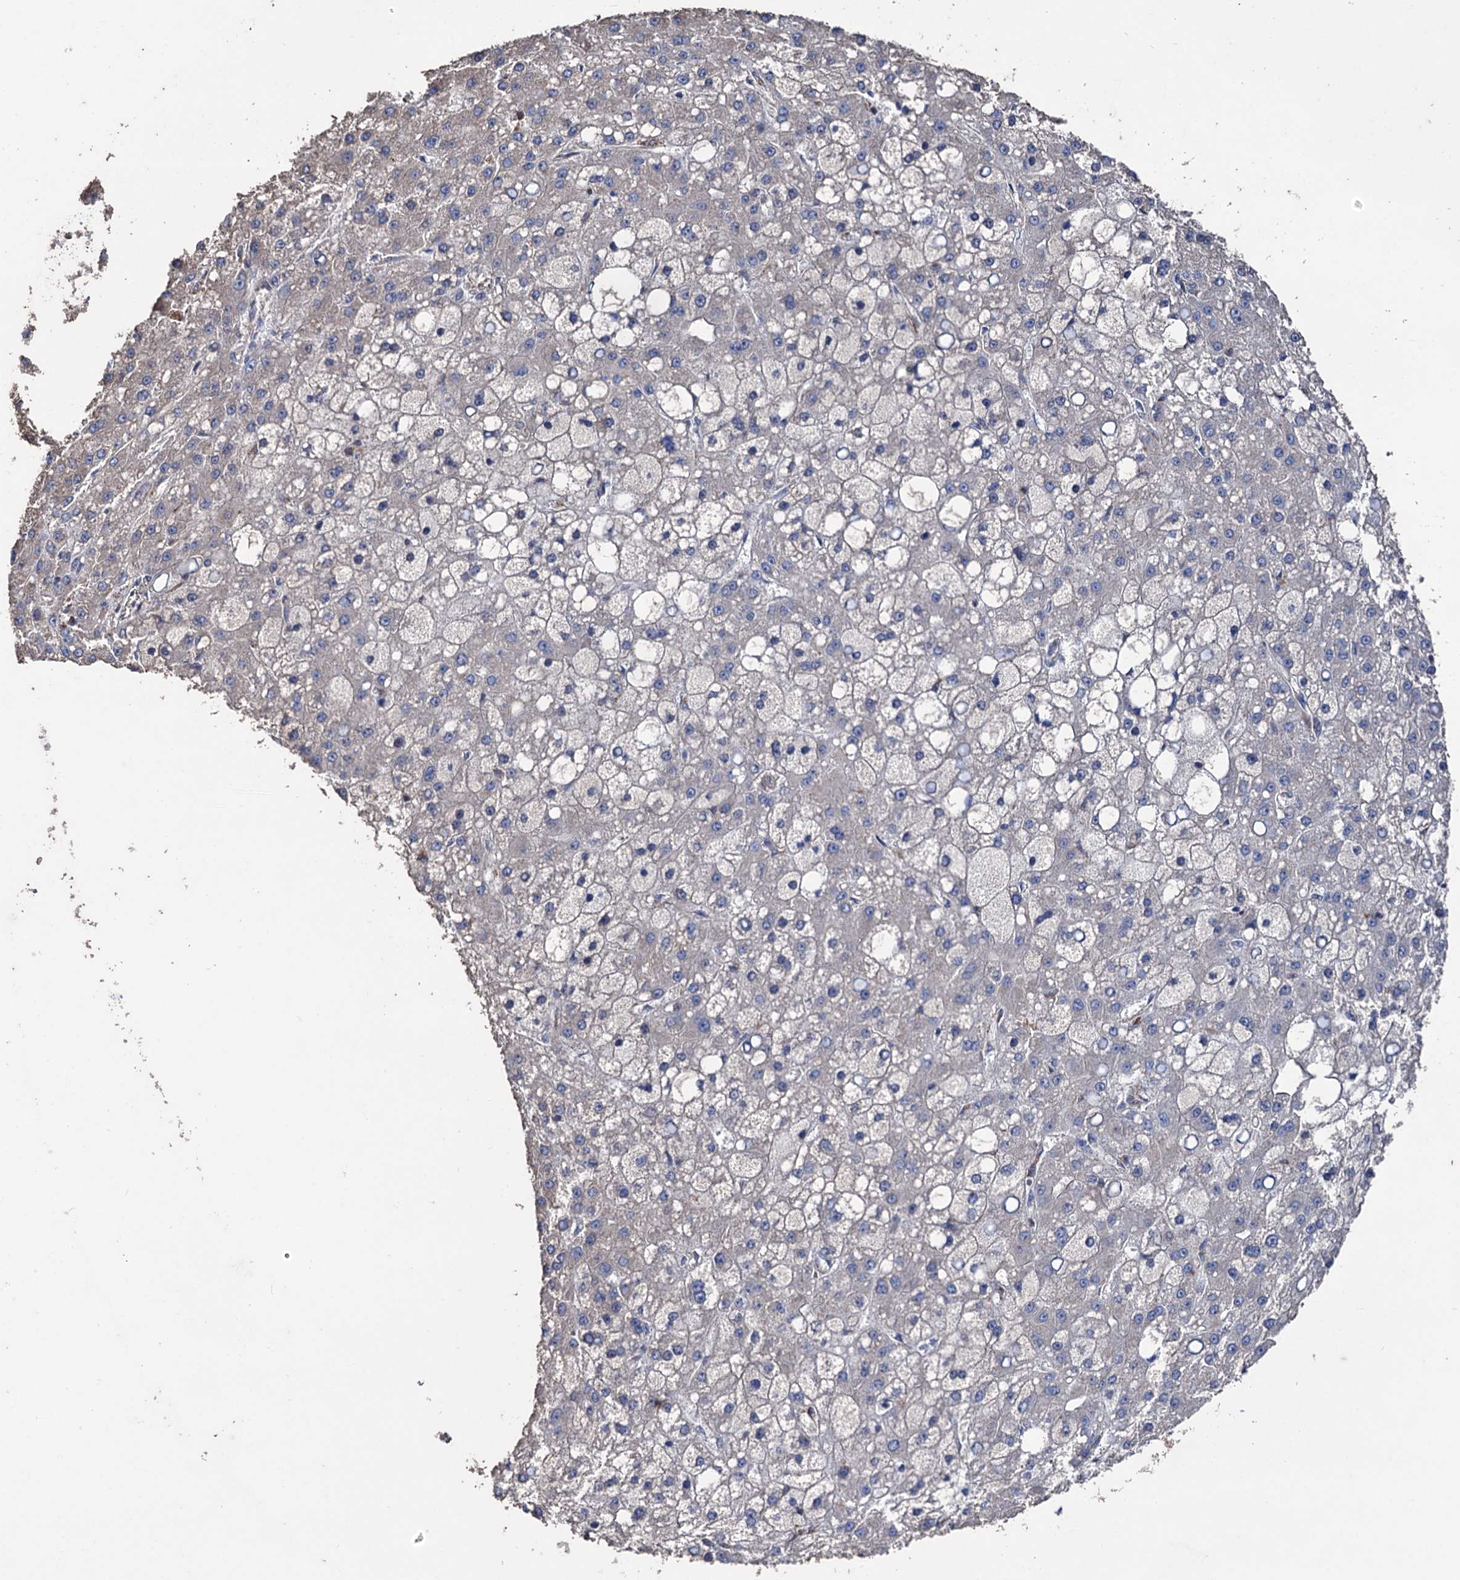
{"staining": {"intensity": "weak", "quantity": "<25%", "location": "cytoplasmic/membranous"}, "tissue": "liver cancer", "cell_type": "Tumor cells", "image_type": "cancer", "snomed": [{"axis": "morphology", "description": "Carcinoma, Hepatocellular, NOS"}, {"axis": "topography", "description": "Liver"}], "caption": "The histopathology image reveals no significant staining in tumor cells of liver cancer. (Brightfield microscopy of DAB (3,3'-diaminobenzidine) immunohistochemistry at high magnification).", "gene": "STING1", "patient": {"sex": "male", "age": 67}}